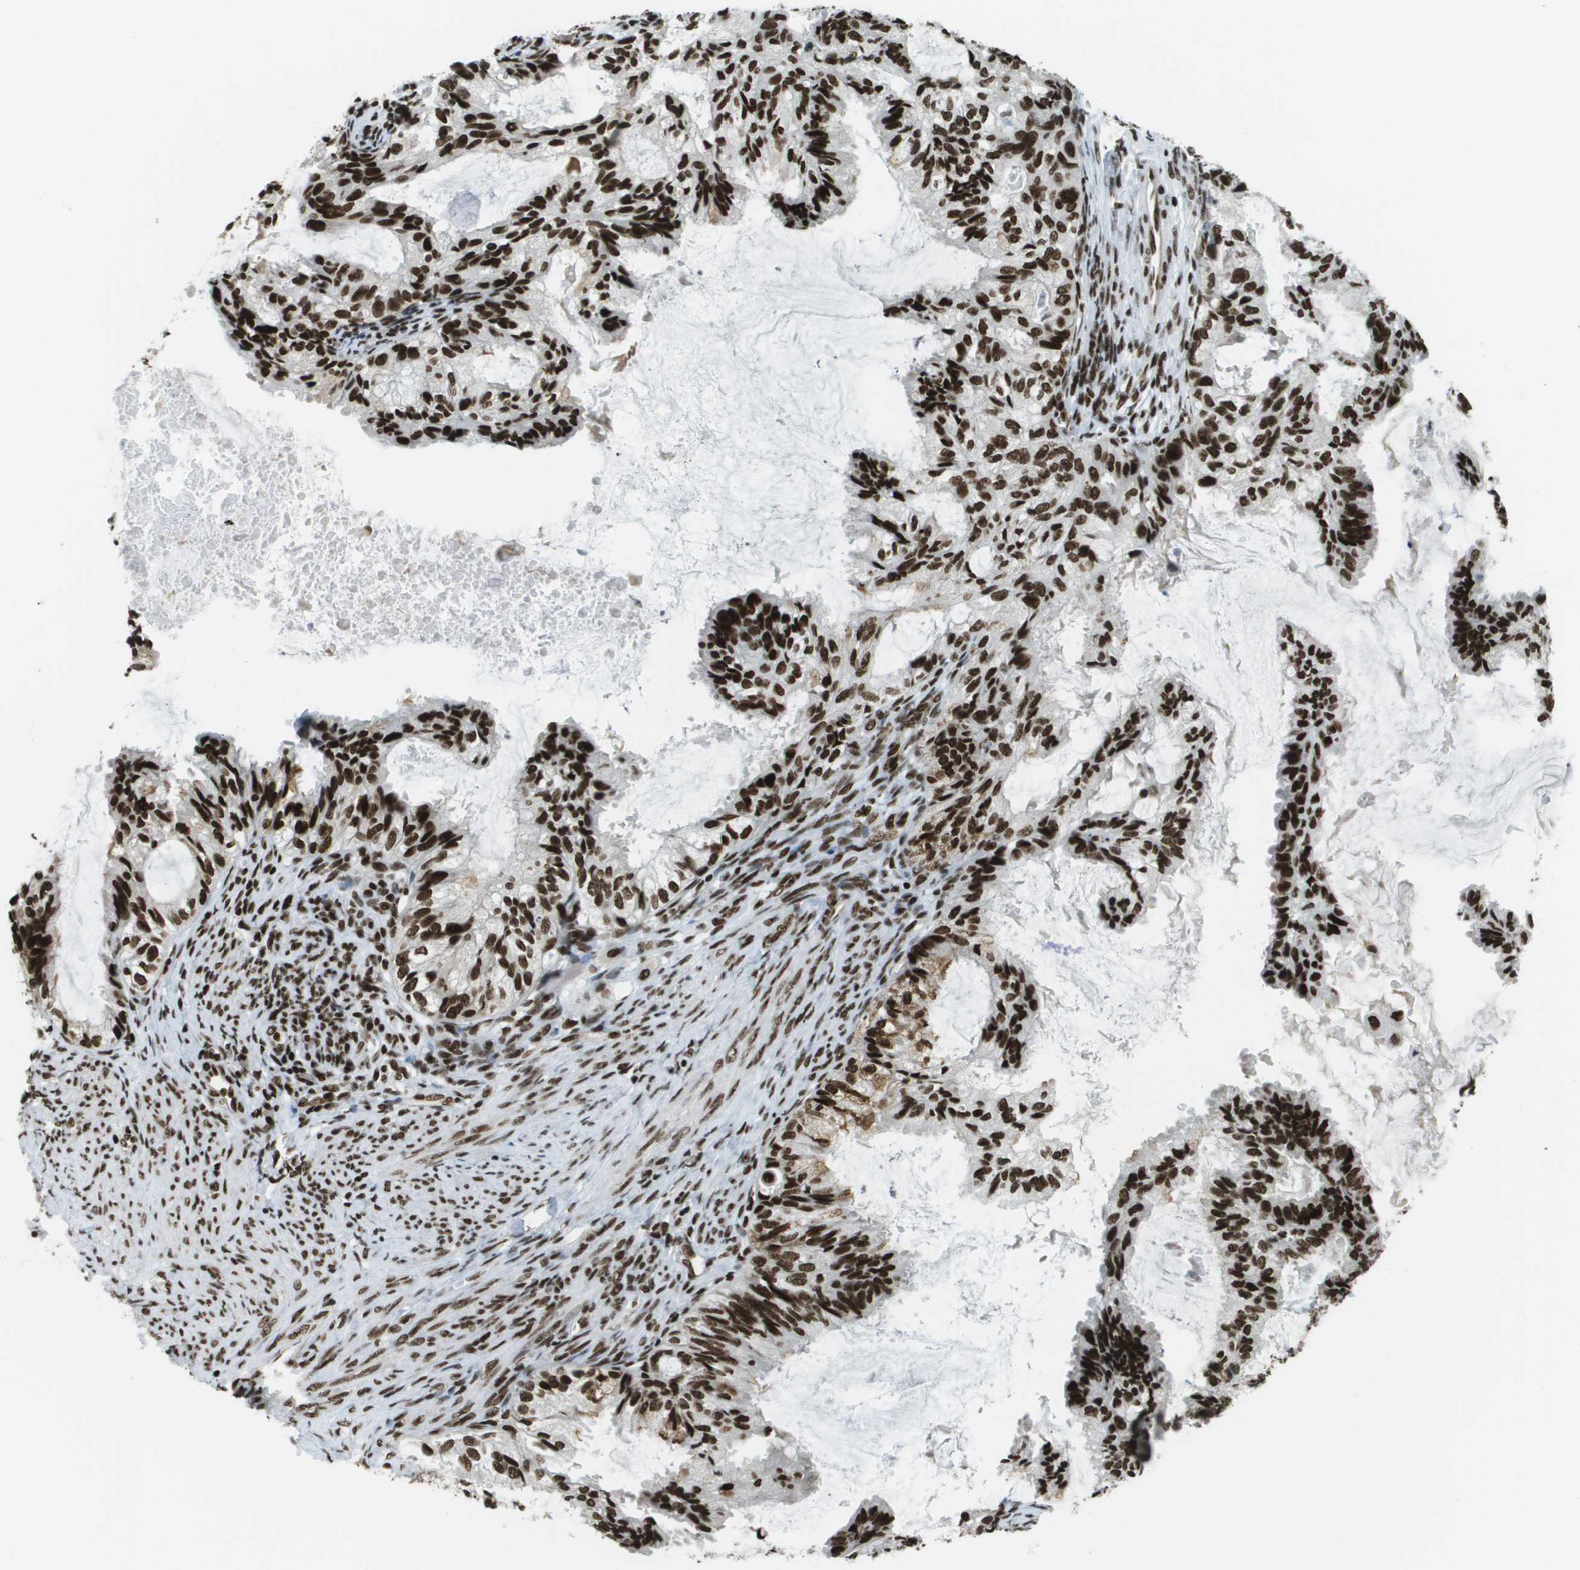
{"staining": {"intensity": "strong", "quantity": ">75%", "location": "nuclear"}, "tissue": "cervical cancer", "cell_type": "Tumor cells", "image_type": "cancer", "snomed": [{"axis": "morphology", "description": "Normal tissue, NOS"}, {"axis": "morphology", "description": "Adenocarcinoma, NOS"}, {"axis": "topography", "description": "Cervix"}, {"axis": "topography", "description": "Endometrium"}], "caption": "A high-resolution image shows IHC staining of cervical adenocarcinoma, which exhibits strong nuclear staining in approximately >75% of tumor cells.", "gene": "GLYR1", "patient": {"sex": "female", "age": 86}}